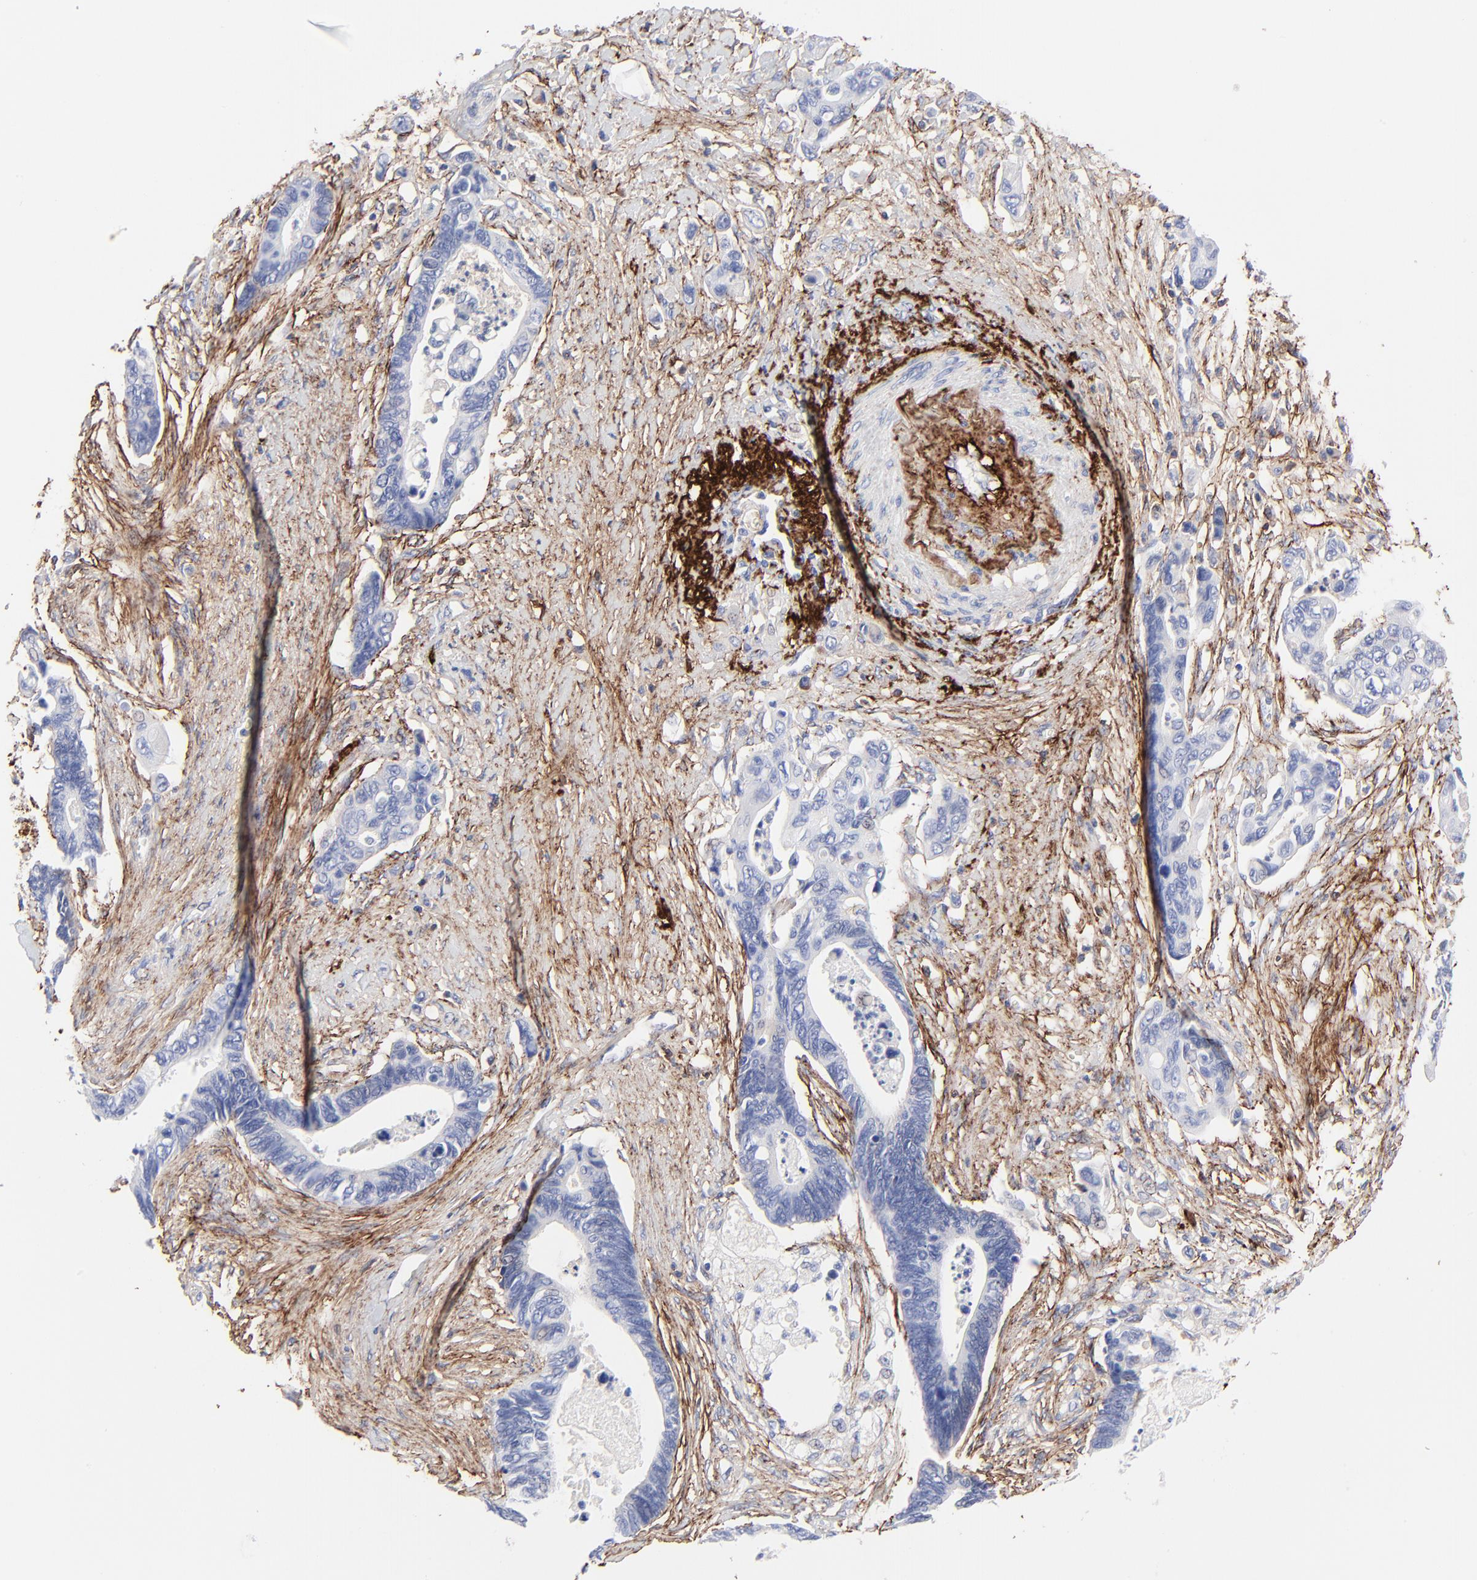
{"staining": {"intensity": "negative", "quantity": "none", "location": "none"}, "tissue": "pancreatic cancer", "cell_type": "Tumor cells", "image_type": "cancer", "snomed": [{"axis": "morphology", "description": "Adenocarcinoma, NOS"}, {"axis": "topography", "description": "Pancreas"}], "caption": "Human adenocarcinoma (pancreatic) stained for a protein using immunohistochemistry shows no expression in tumor cells.", "gene": "FBLN2", "patient": {"sex": "female", "age": 70}}